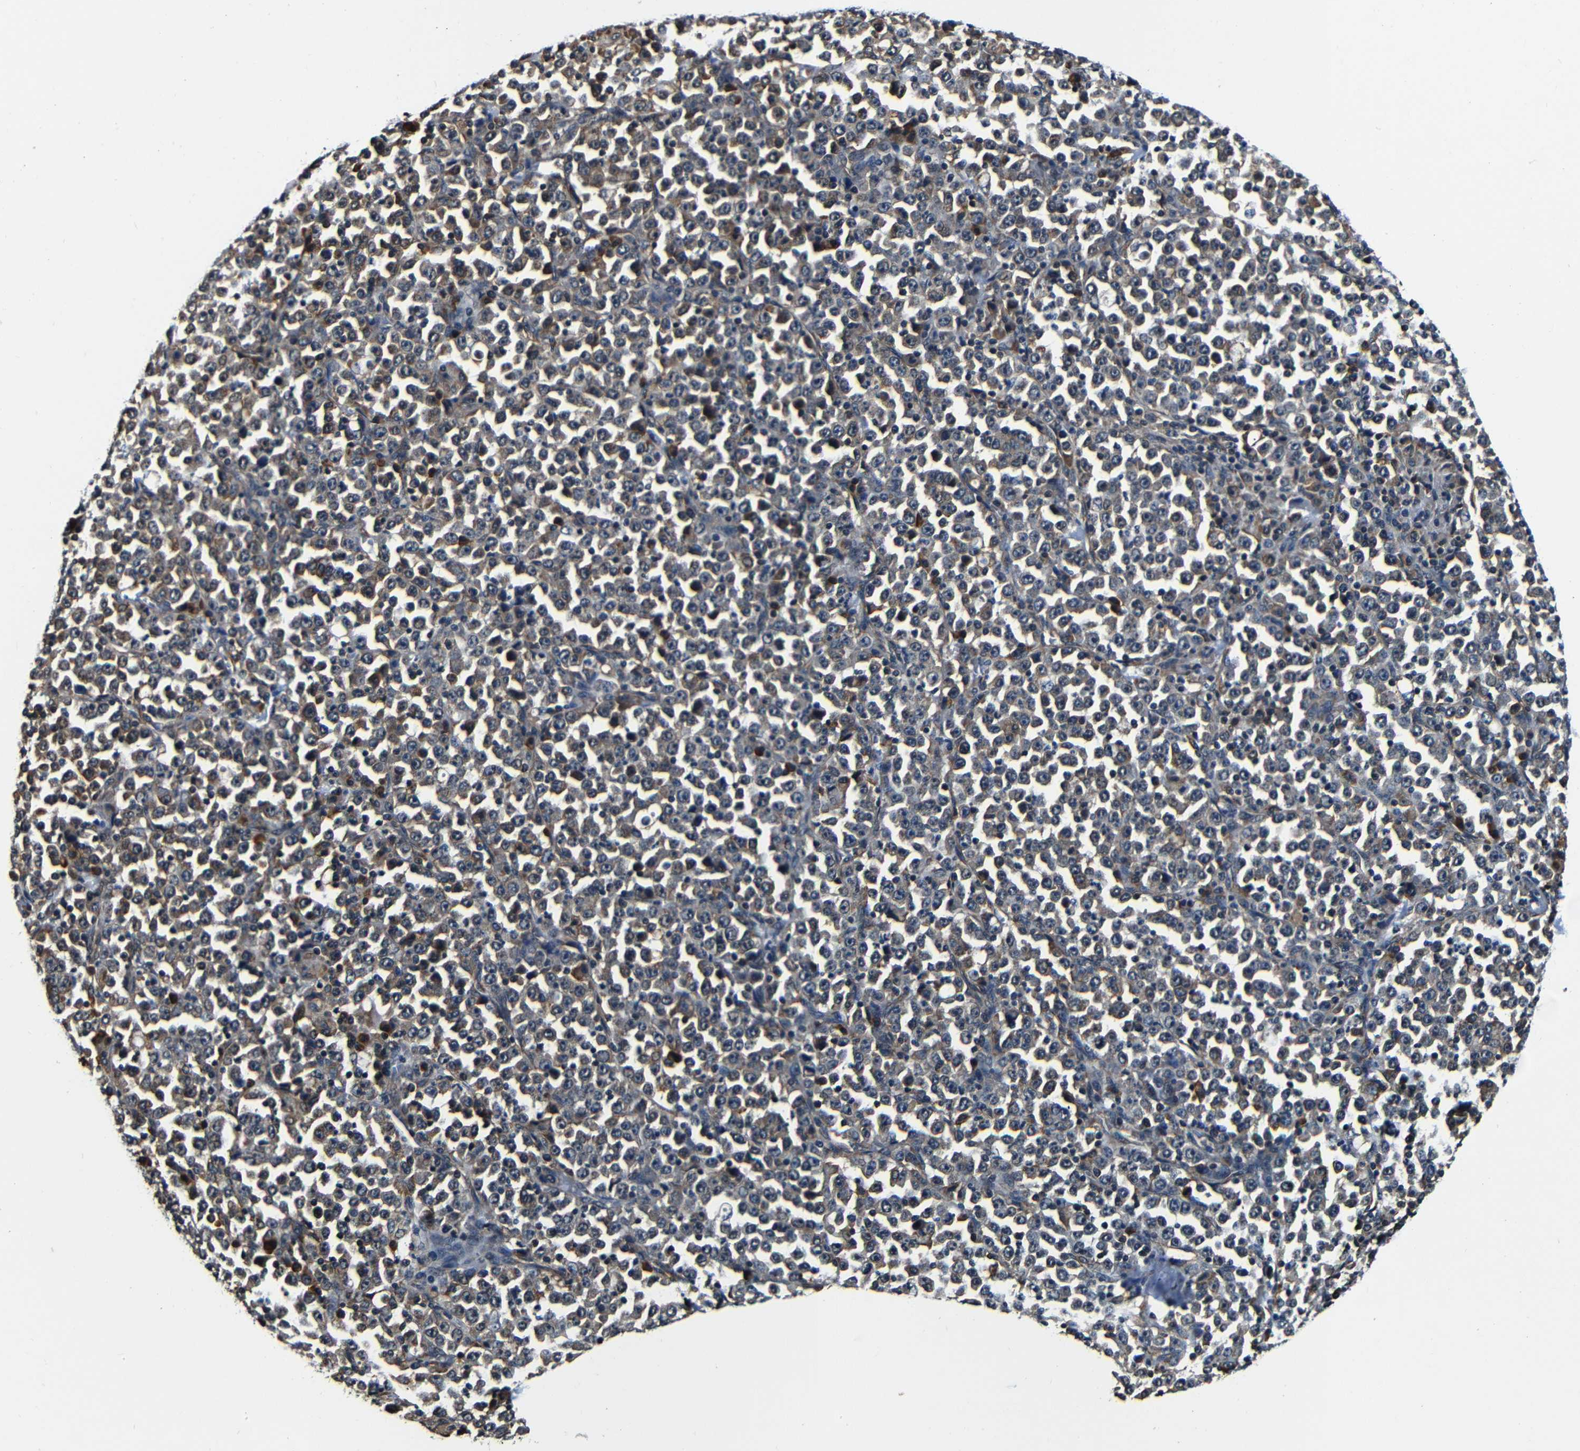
{"staining": {"intensity": "moderate", "quantity": "25%-75%", "location": "cytoplasmic/membranous"}, "tissue": "stomach cancer", "cell_type": "Tumor cells", "image_type": "cancer", "snomed": [{"axis": "morphology", "description": "Normal tissue, NOS"}, {"axis": "morphology", "description": "Adenocarcinoma, NOS"}, {"axis": "topography", "description": "Stomach, upper"}, {"axis": "topography", "description": "Stomach"}], "caption": "Protein expression analysis of human stomach adenocarcinoma reveals moderate cytoplasmic/membranous expression in about 25%-75% of tumor cells.", "gene": "NCBP3", "patient": {"sex": "male", "age": 59}}